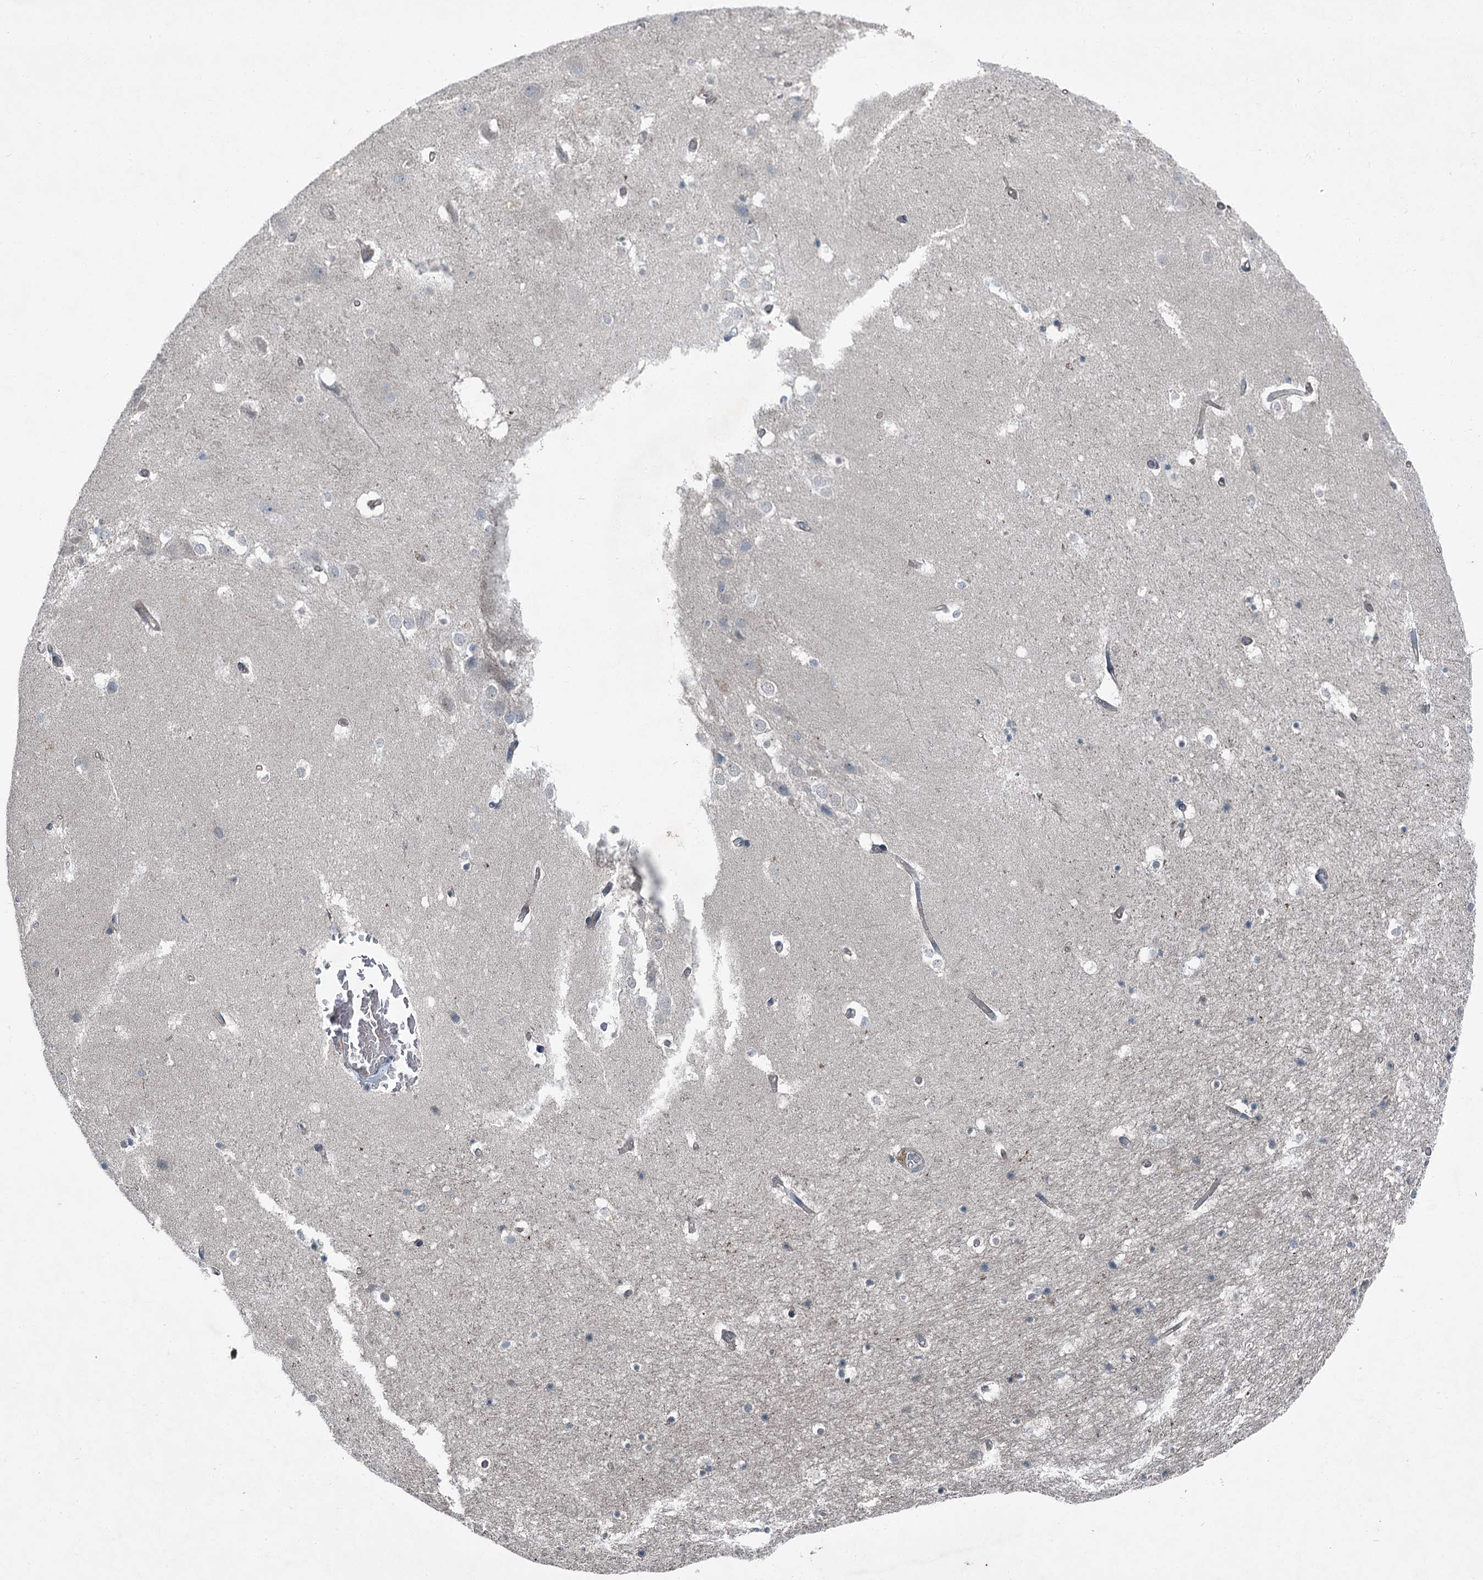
{"staining": {"intensity": "negative", "quantity": "none", "location": "none"}, "tissue": "hippocampus", "cell_type": "Glial cells", "image_type": "normal", "snomed": [{"axis": "morphology", "description": "Normal tissue, NOS"}, {"axis": "topography", "description": "Hippocampus"}], "caption": "An image of human hippocampus is negative for staining in glial cells.", "gene": "AXL", "patient": {"sex": "female", "age": 52}}